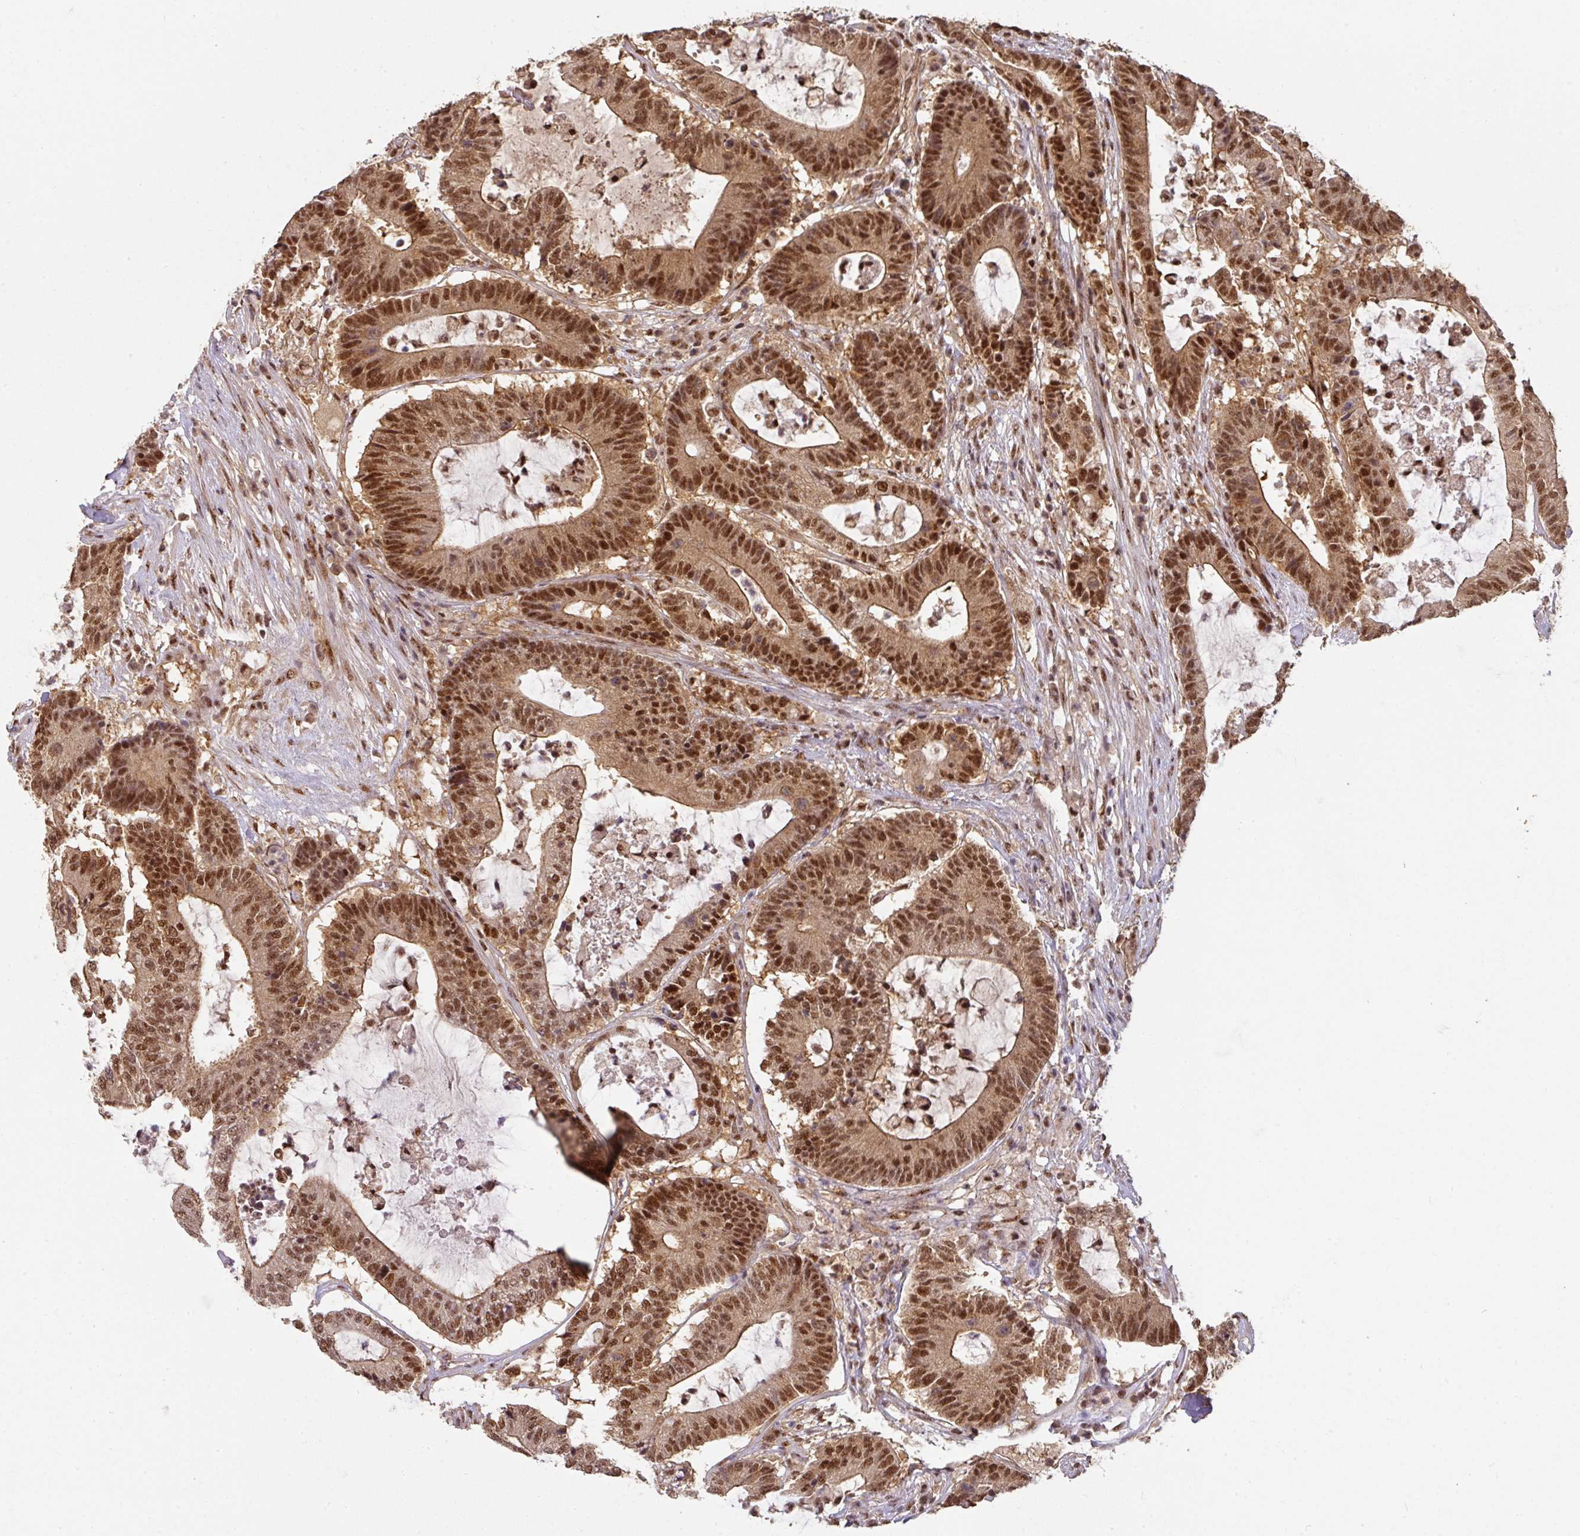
{"staining": {"intensity": "strong", "quantity": ">75%", "location": "cytoplasmic/membranous,nuclear"}, "tissue": "colorectal cancer", "cell_type": "Tumor cells", "image_type": "cancer", "snomed": [{"axis": "morphology", "description": "Adenocarcinoma, NOS"}, {"axis": "topography", "description": "Colon"}], "caption": "This is a photomicrograph of IHC staining of adenocarcinoma (colorectal), which shows strong expression in the cytoplasmic/membranous and nuclear of tumor cells.", "gene": "RANBP9", "patient": {"sex": "female", "age": 84}}